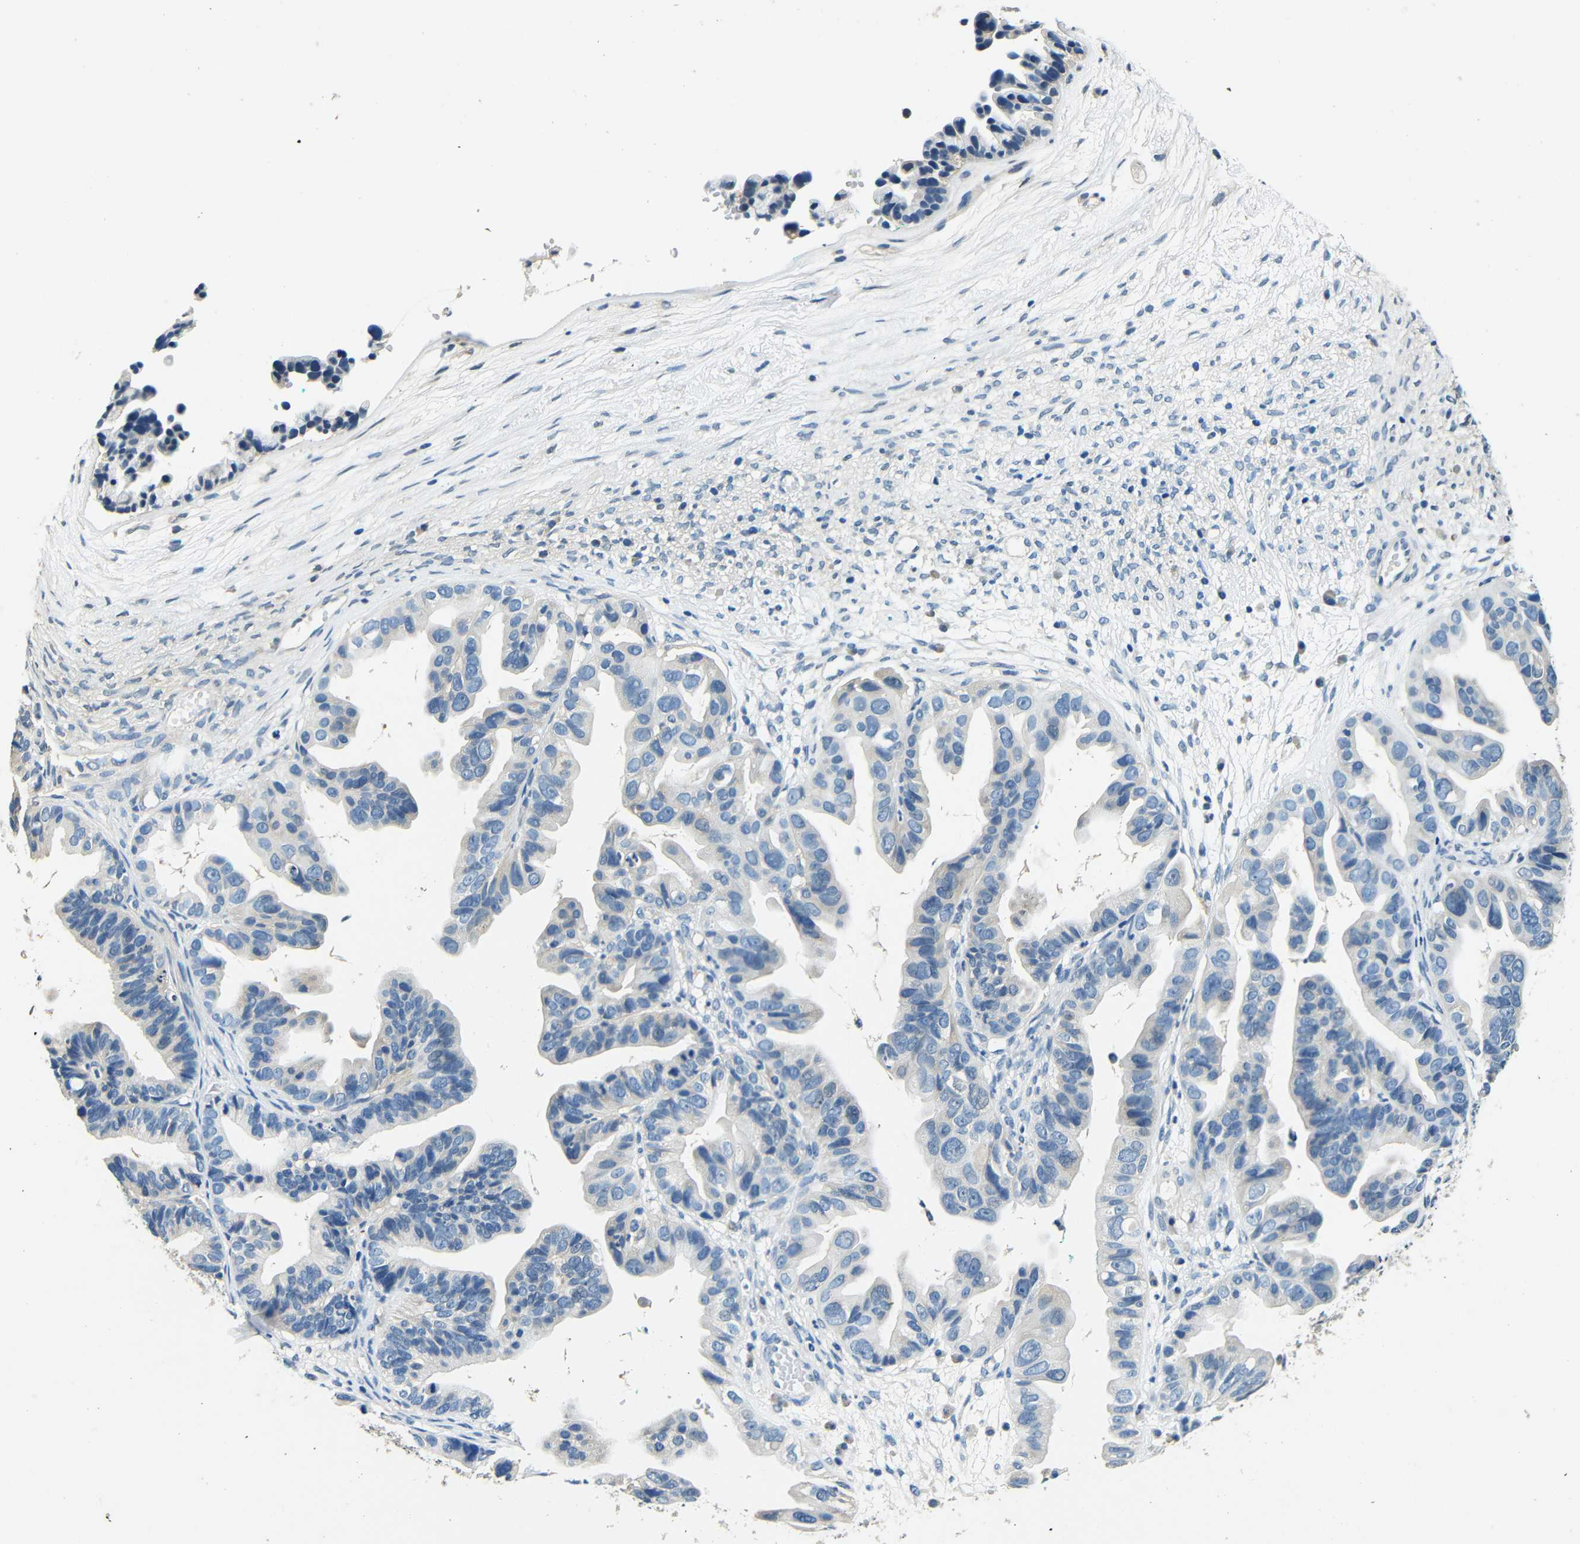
{"staining": {"intensity": "negative", "quantity": "none", "location": "none"}, "tissue": "ovarian cancer", "cell_type": "Tumor cells", "image_type": "cancer", "snomed": [{"axis": "morphology", "description": "Cystadenocarcinoma, serous, NOS"}, {"axis": "topography", "description": "Ovary"}], "caption": "Tumor cells show no significant staining in ovarian serous cystadenocarcinoma.", "gene": "ADAP1", "patient": {"sex": "female", "age": 56}}